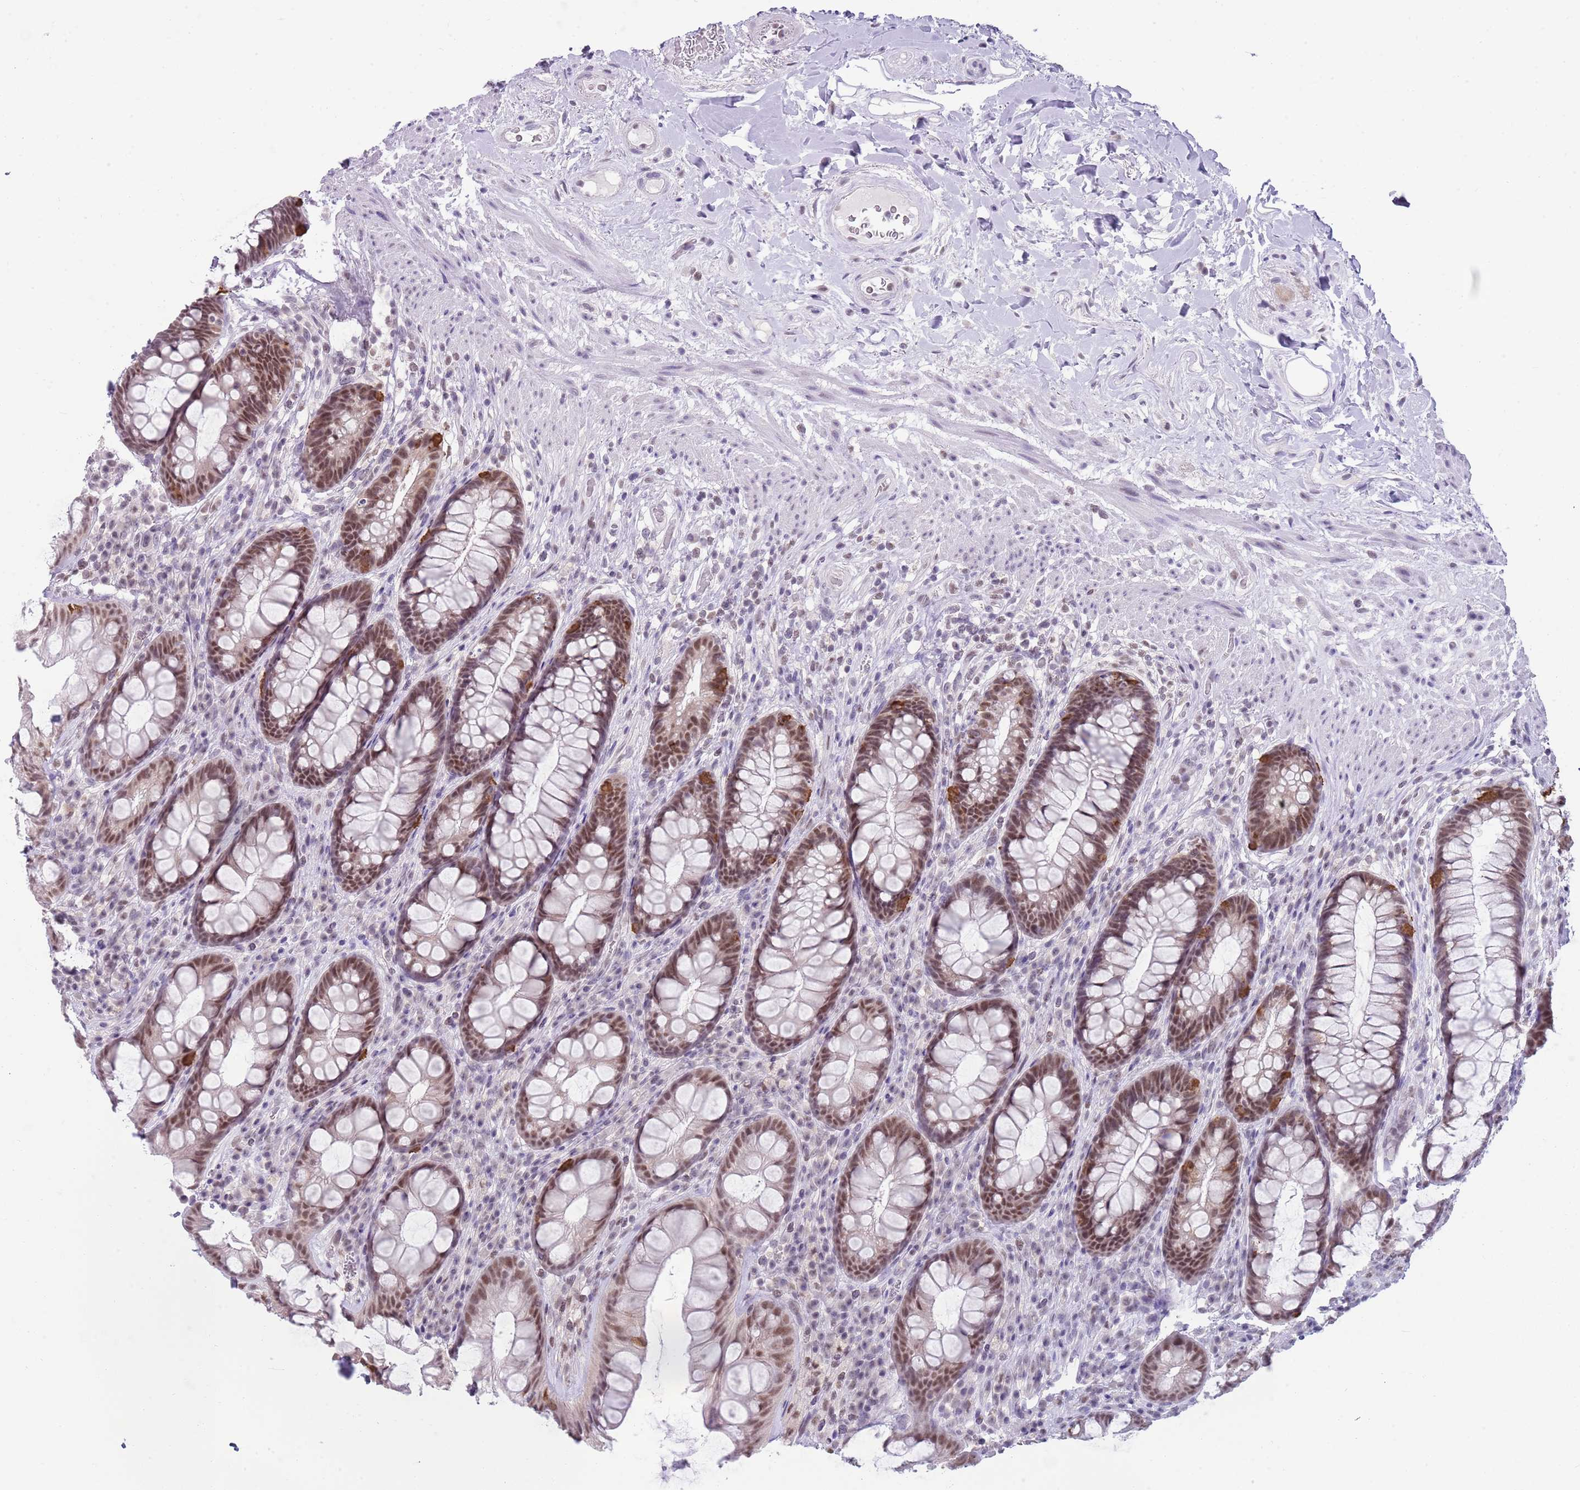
{"staining": {"intensity": "moderate", "quantity": ">75%", "location": "nuclear"}, "tissue": "rectum", "cell_type": "Glandular cells", "image_type": "normal", "snomed": [{"axis": "morphology", "description": "Normal tissue, NOS"}, {"axis": "topography", "description": "Rectum"}], "caption": "A brown stain labels moderate nuclear positivity of a protein in glandular cells of normal human rectum.", "gene": "SEPHS2", "patient": {"sex": "male", "age": 74}}